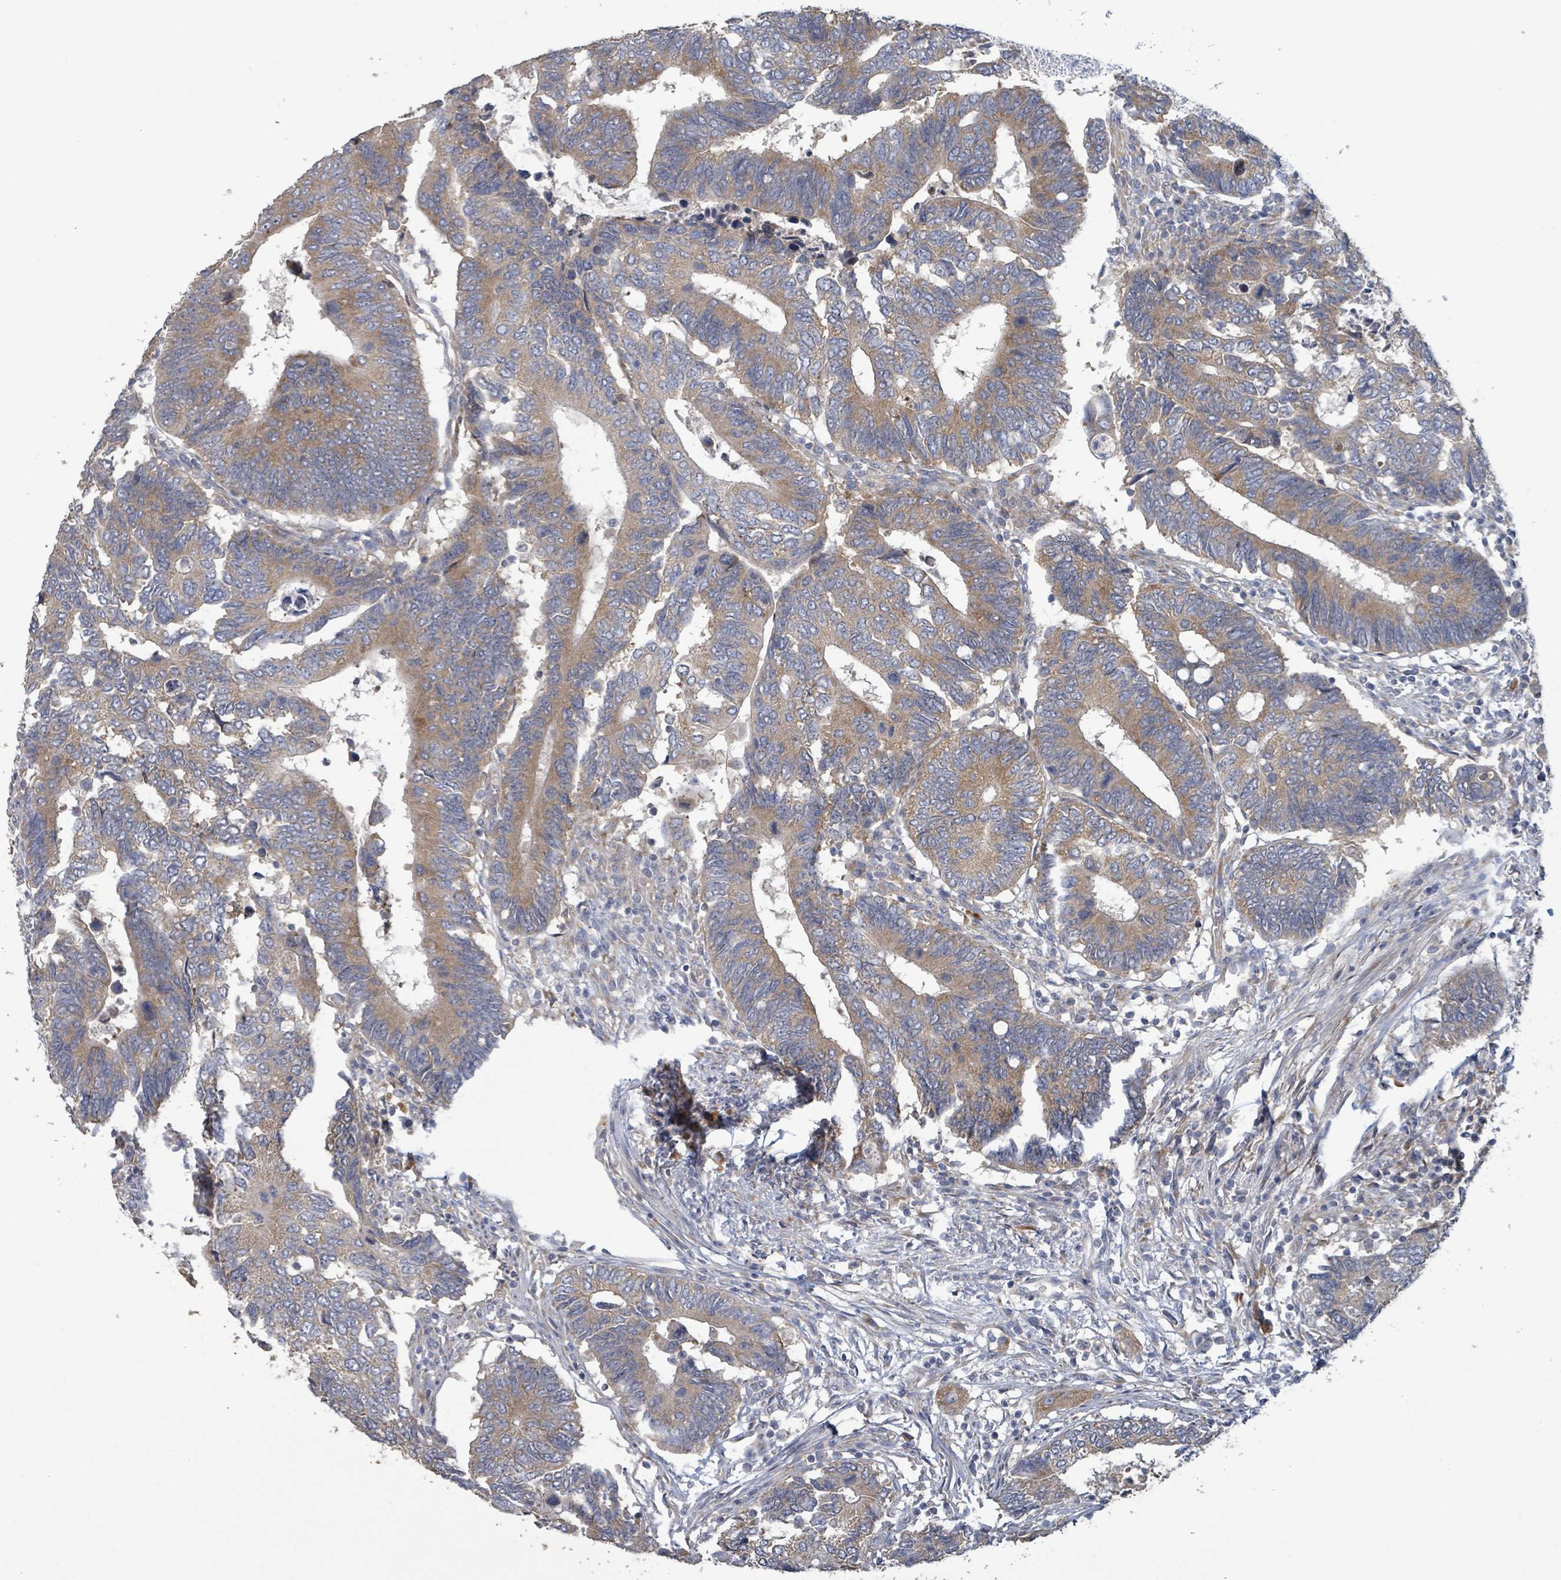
{"staining": {"intensity": "moderate", "quantity": ">75%", "location": "cytoplasmic/membranous"}, "tissue": "colorectal cancer", "cell_type": "Tumor cells", "image_type": "cancer", "snomed": [{"axis": "morphology", "description": "Adenocarcinoma, NOS"}, {"axis": "topography", "description": "Colon"}], "caption": "A high-resolution histopathology image shows IHC staining of colorectal cancer (adenocarcinoma), which exhibits moderate cytoplasmic/membranous expression in approximately >75% of tumor cells.", "gene": "RPL32", "patient": {"sex": "male", "age": 87}}